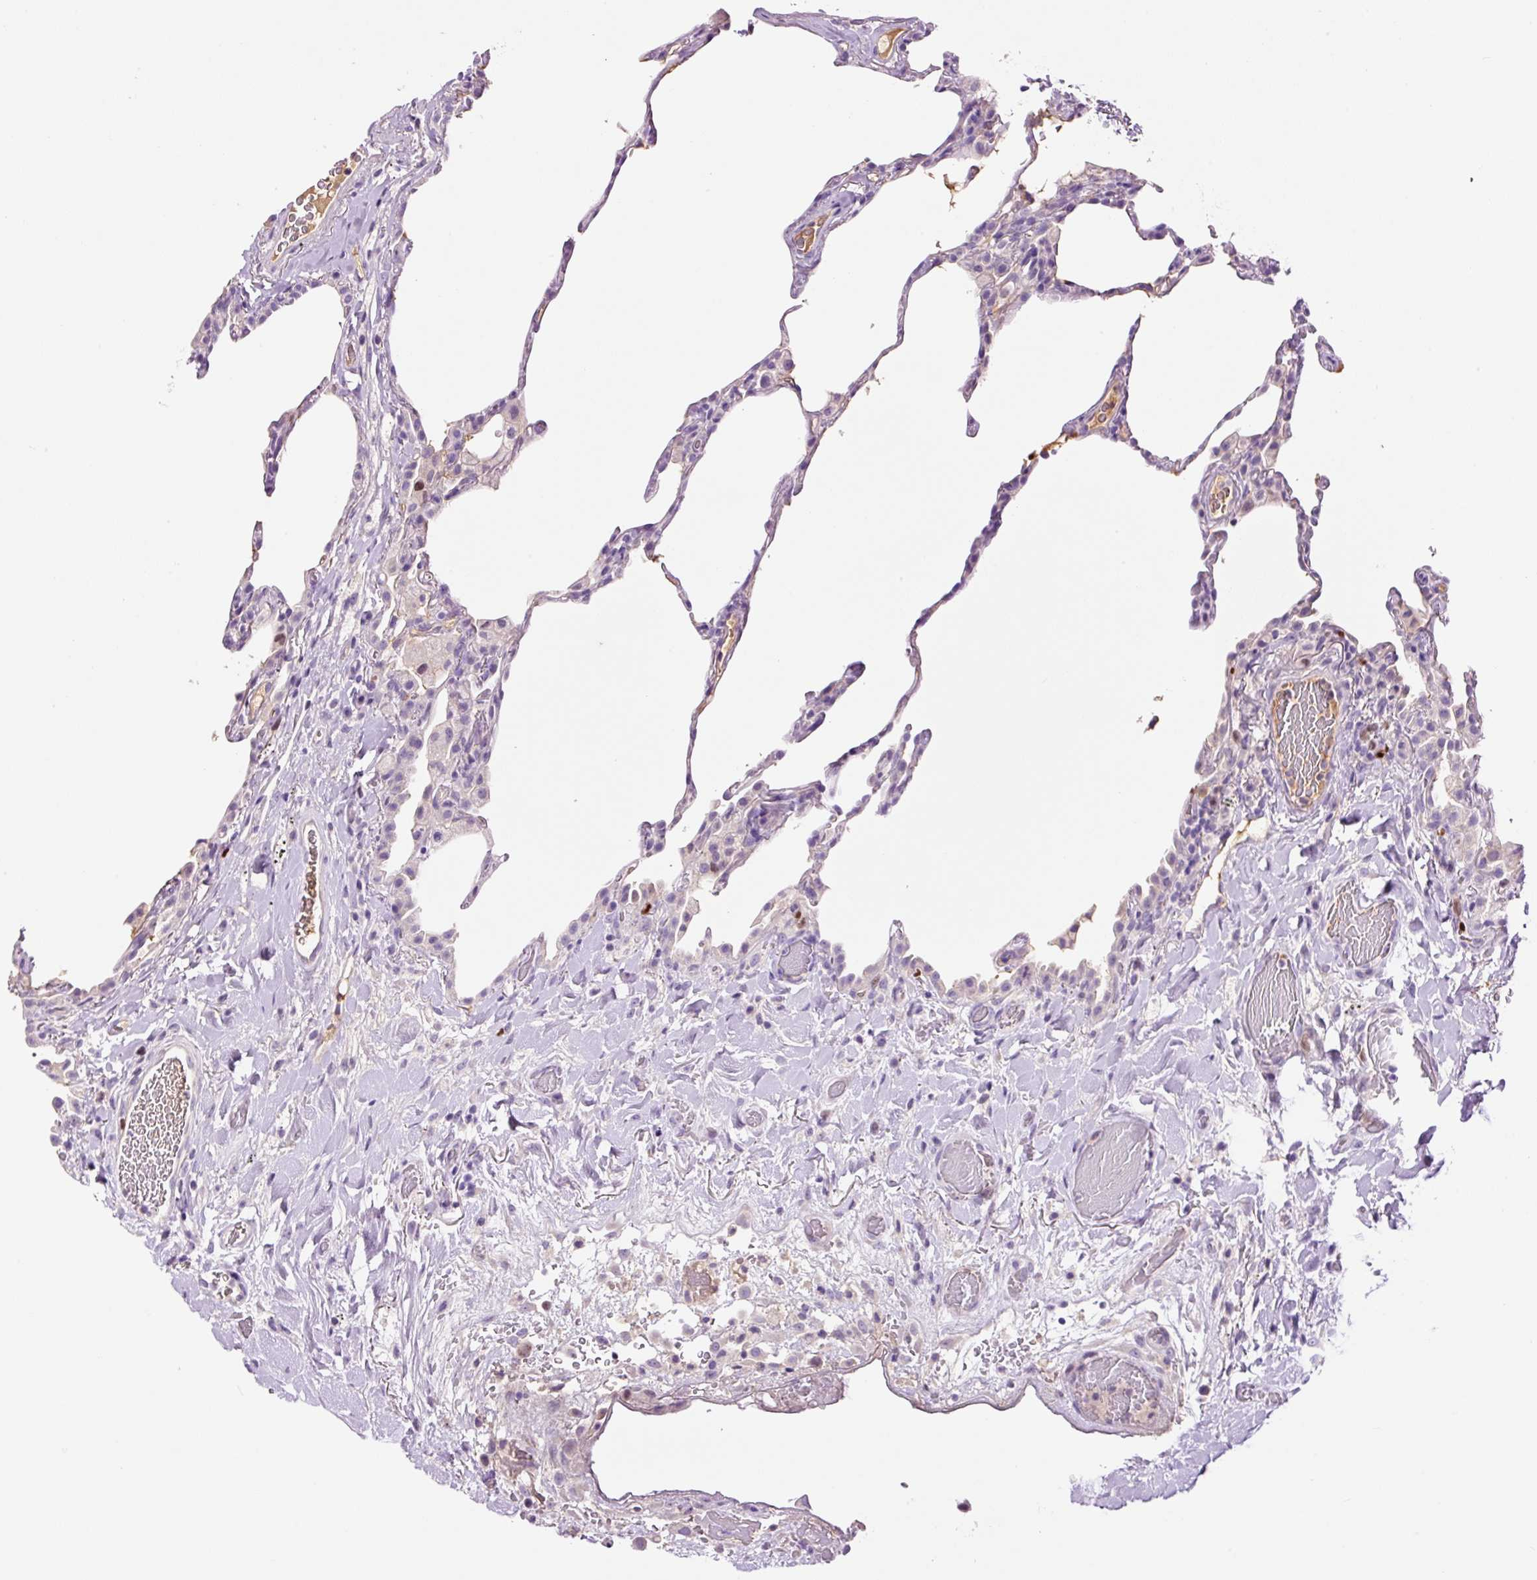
{"staining": {"intensity": "negative", "quantity": "none", "location": "none"}, "tissue": "lung", "cell_type": "Alveolar cells", "image_type": "normal", "snomed": [{"axis": "morphology", "description": "Normal tissue, NOS"}, {"axis": "topography", "description": "Lung"}], "caption": "A high-resolution histopathology image shows immunohistochemistry (IHC) staining of unremarkable lung, which shows no significant positivity in alveolar cells. Nuclei are stained in blue.", "gene": "DPPA4", "patient": {"sex": "female", "age": 57}}